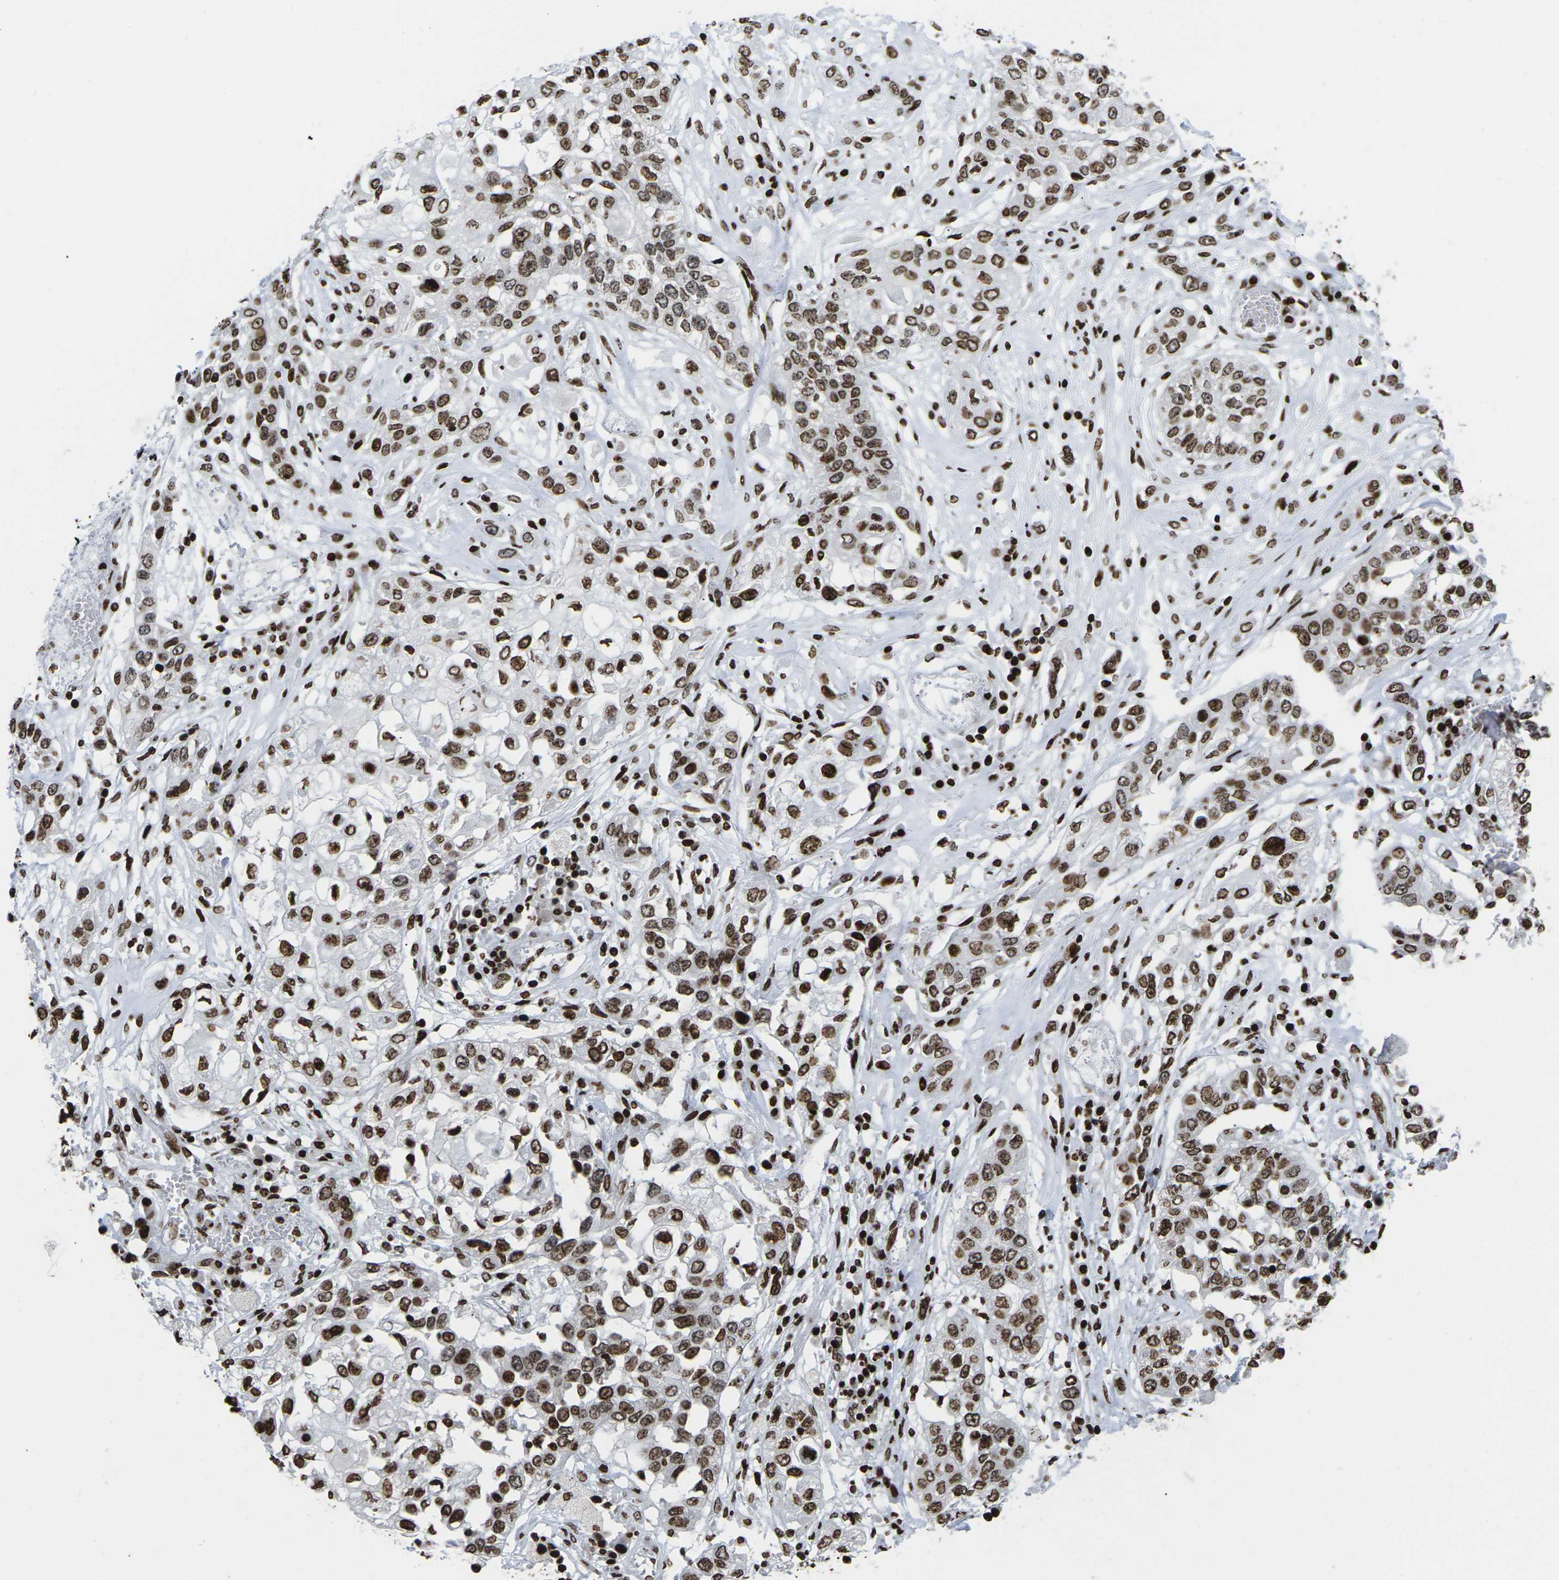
{"staining": {"intensity": "strong", "quantity": ">75%", "location": "cytoplasmic/membranous,nuclear"}, "tissue": "lung cancer", "cell_type": "Tumor cells", "image_type": "cancer", "snomed": [{"axis": "morphology", "description": "Squamous cell carcinoma, NOS"}, {"axis": "topography", "description": "Lung"}], "caption": "This image reveals lung cancer (squamous cell carcinoma) stained with immunohistochemistry (IHC) to label a protein in brown. The cytoplasmic/membranous and nuclear of tumor cells show strong positivity for the protein. Nuclei are counter-stained blue.", "gene": "H1-4", "patient": {"sex": "male", "age": 71}}